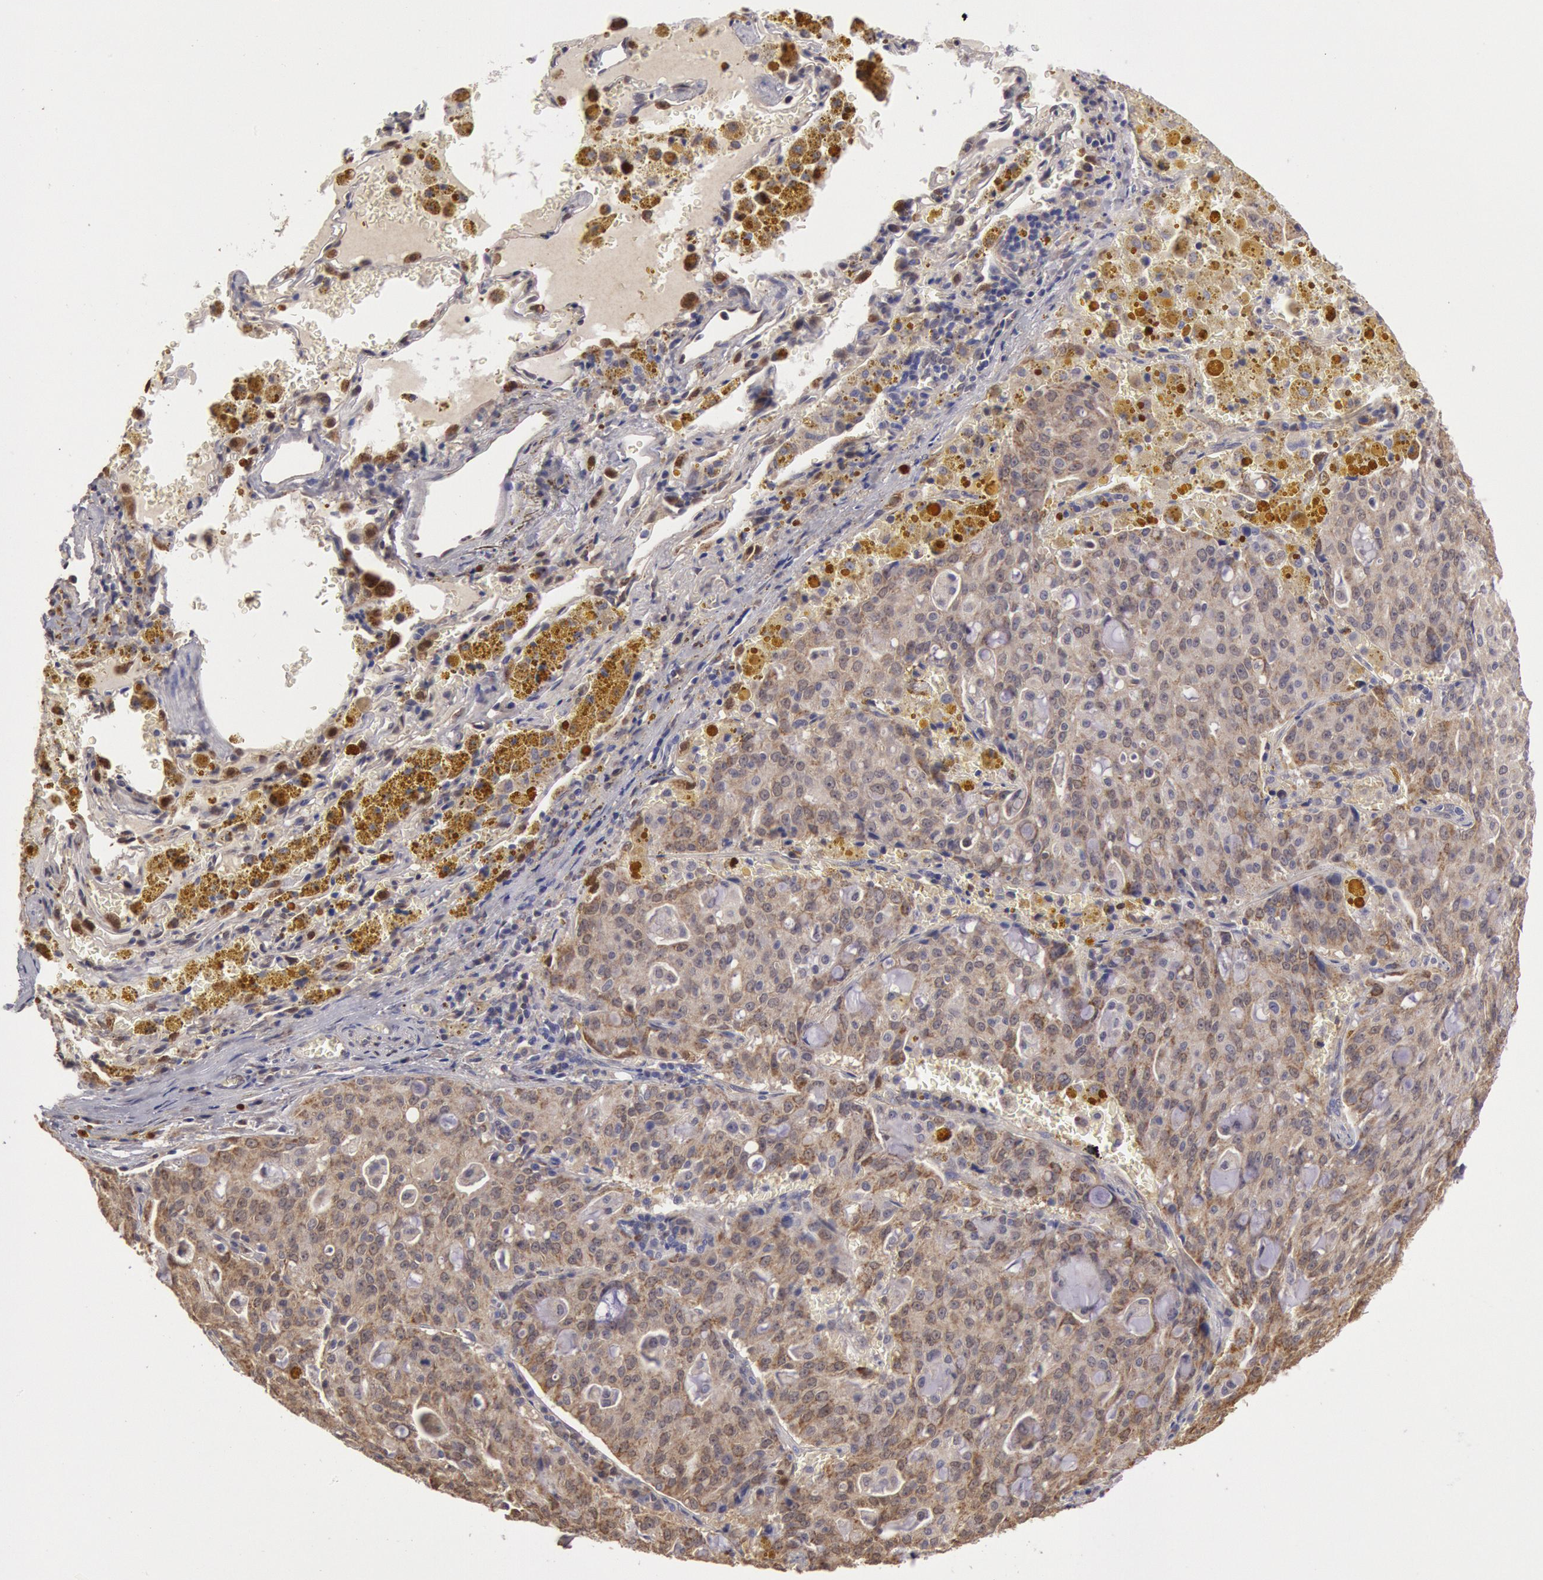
{"staining": {"intensity": "moderate", "quantity": ">75%", "location": "cytoplasmic/membranous"}, "tissue": "lung cancer", "cell_type": "Tumor cells", "image_type": "cancer", "snomed": [{"axis": "morphology", "description": "Adenocarcinoma, NOS"}, {"axis": "topography", "description": "Lung"}], "caption": "Protein analysis of lung cancer (adenocarcinoma) tissue shows moderate cytoplasmic/membranous positivity in about >75% of tumor cells.", "gene": "MPST", "patient": {"sex": "female", "age": 44}}